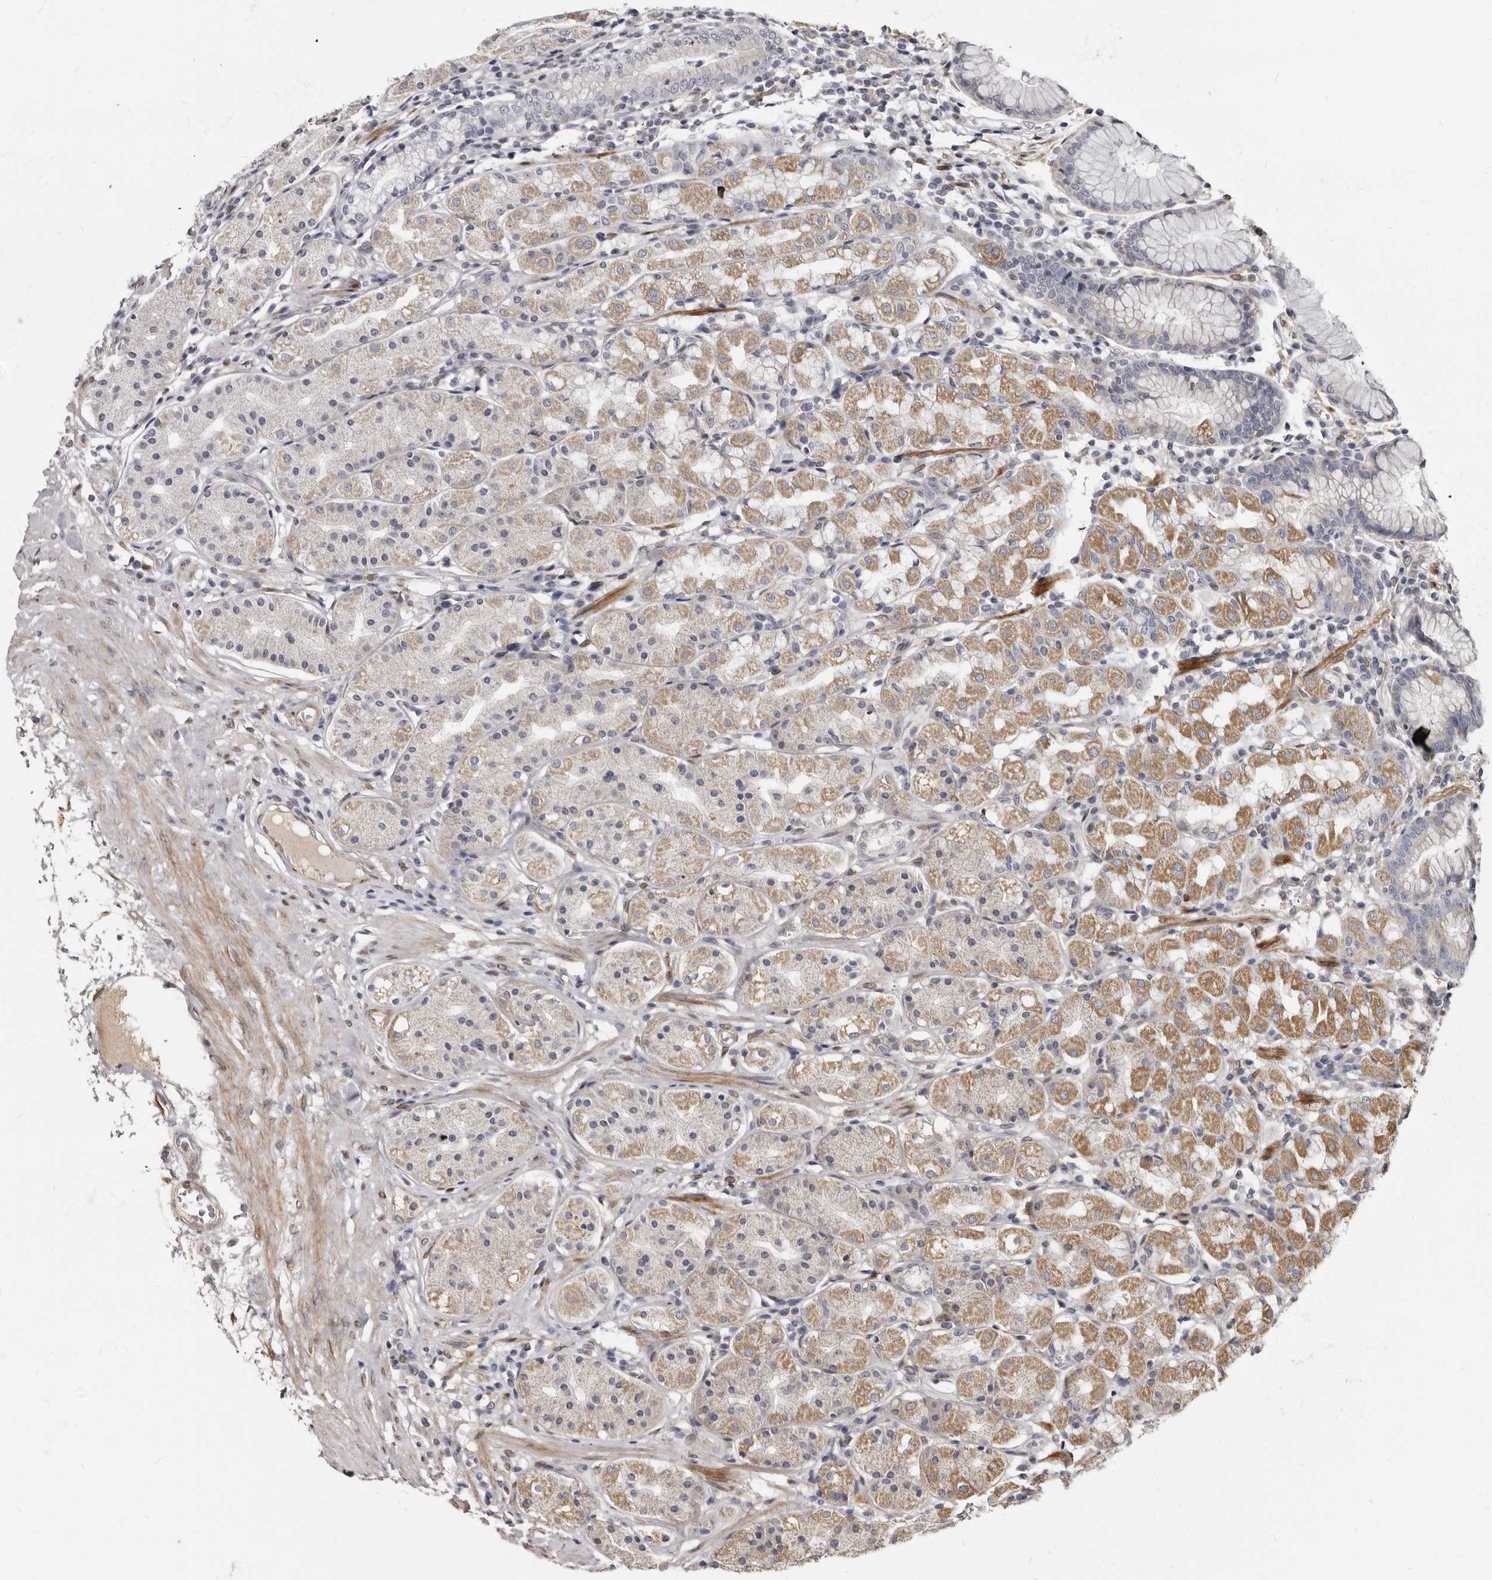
{"staining": {"intensity": "moderate", "quantity": "<25%", "location": "cytoplasmic/membranous"}, "tissue": "stomach", "cell_type": "Glandular cells", "image_type": "normal", "snomed": [{"axis": "morphology", "description": "Normal tissue, NOS"}, {"axis": "topography", "description": "Stomach, lower"}], "caption": "A photomicrograph showing moderate cytoplasmic/membranous staining in about <25% of glandular cells in benign stomach, as visualized by brown immunohistochemical staining.", "gene": "MRGPRF", "patient": {"sex": "female", "age": 56}}